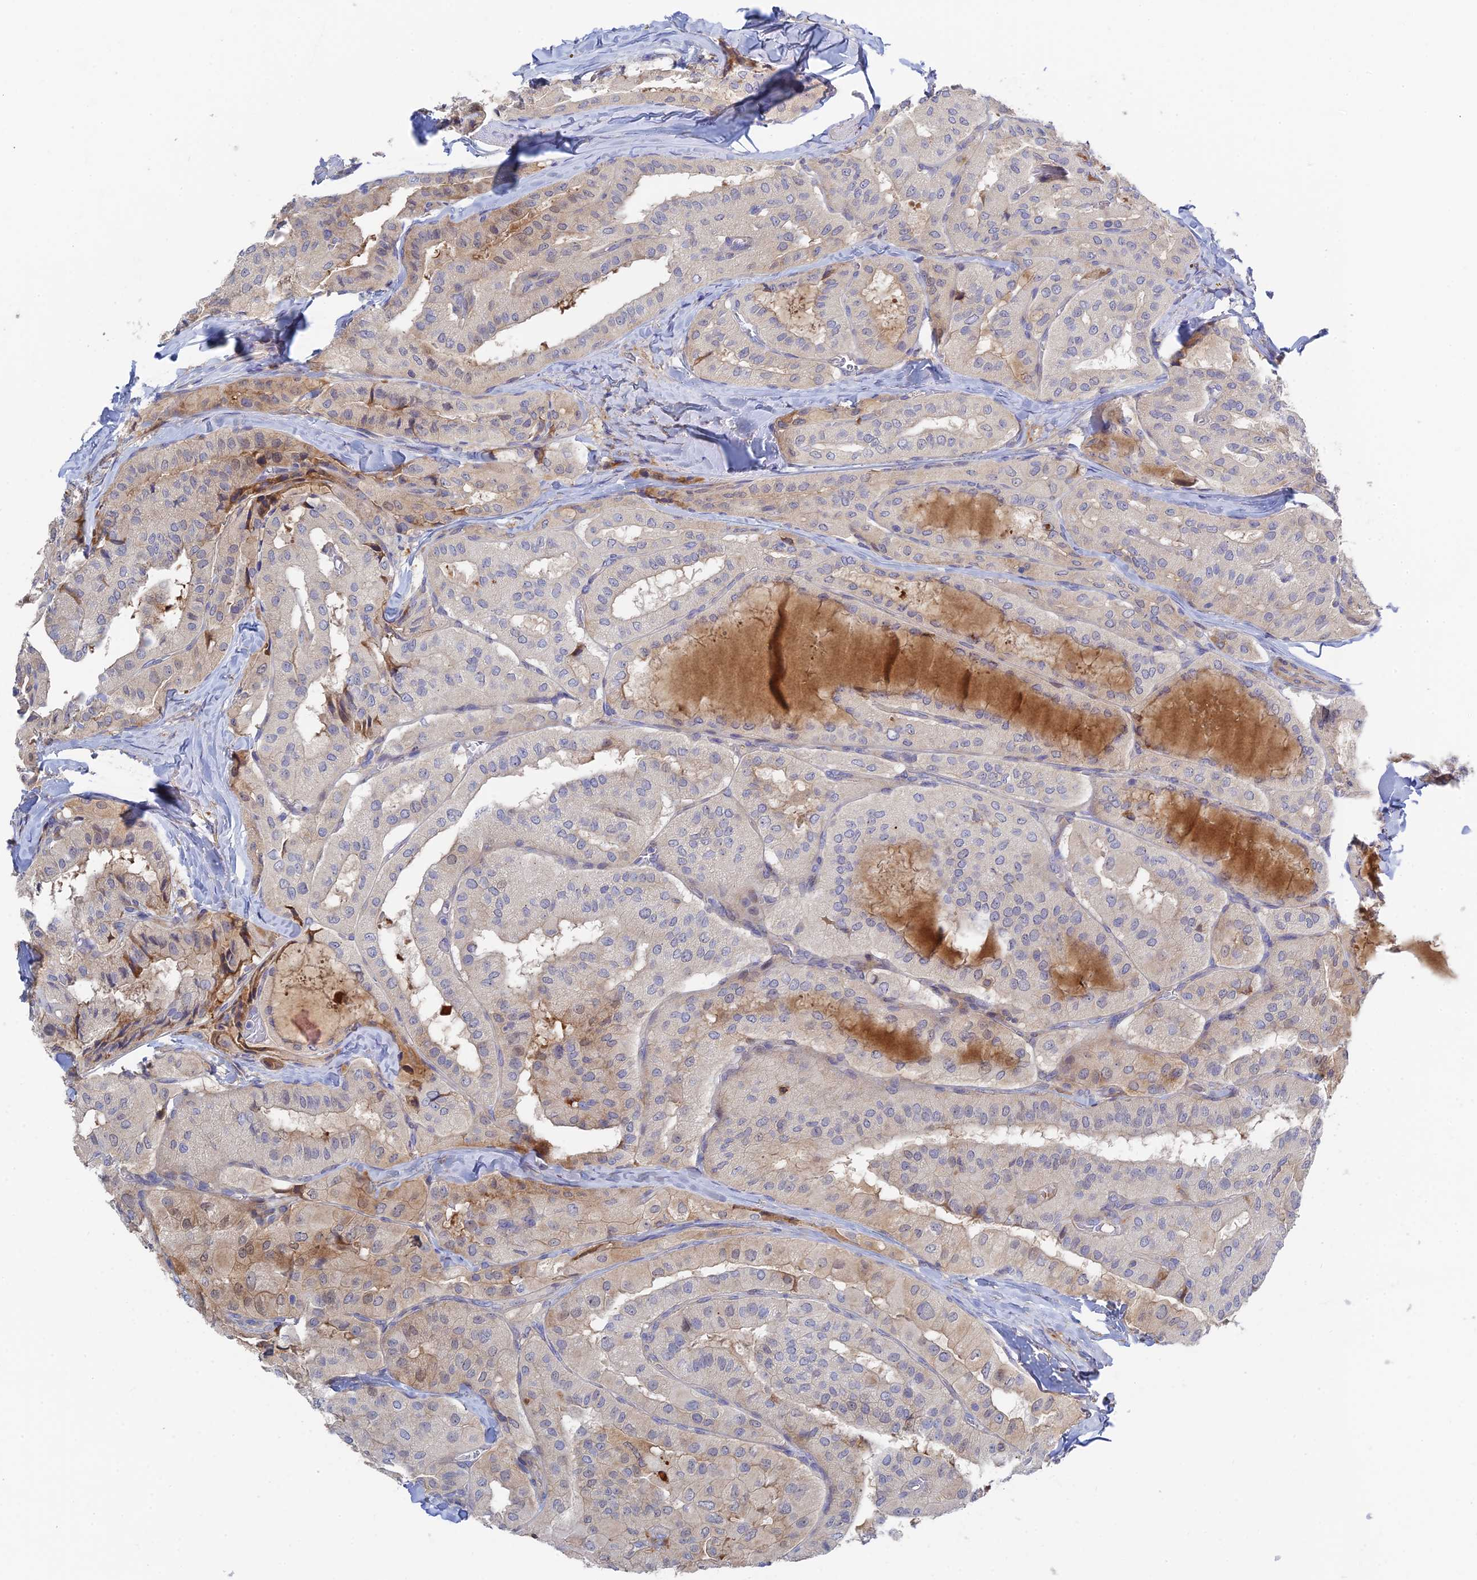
{"staining": {"intensity": "negative", "quantity": "none", "location": "none"}, "tissue": "thyroid cancer", "cell_type": "Tumor cells", "image_type": "cancer", "snomed": [{"axis": "morphology", "description": "Normal tissue, NOS"}, {"axis": "morphology", "description": "Papillary adenocarcinoma, NOS"}, {"axis": "topography", "description": "Thyroid gland"}], "caption": "Human thyroid cancer (papillary adenocarcinoma) stained for a protein using immunohistochemistry demonstrates no expression in tumor cells.", "gene": "SPATA5L1", "patient": {"sex": "female", "age": 59}}